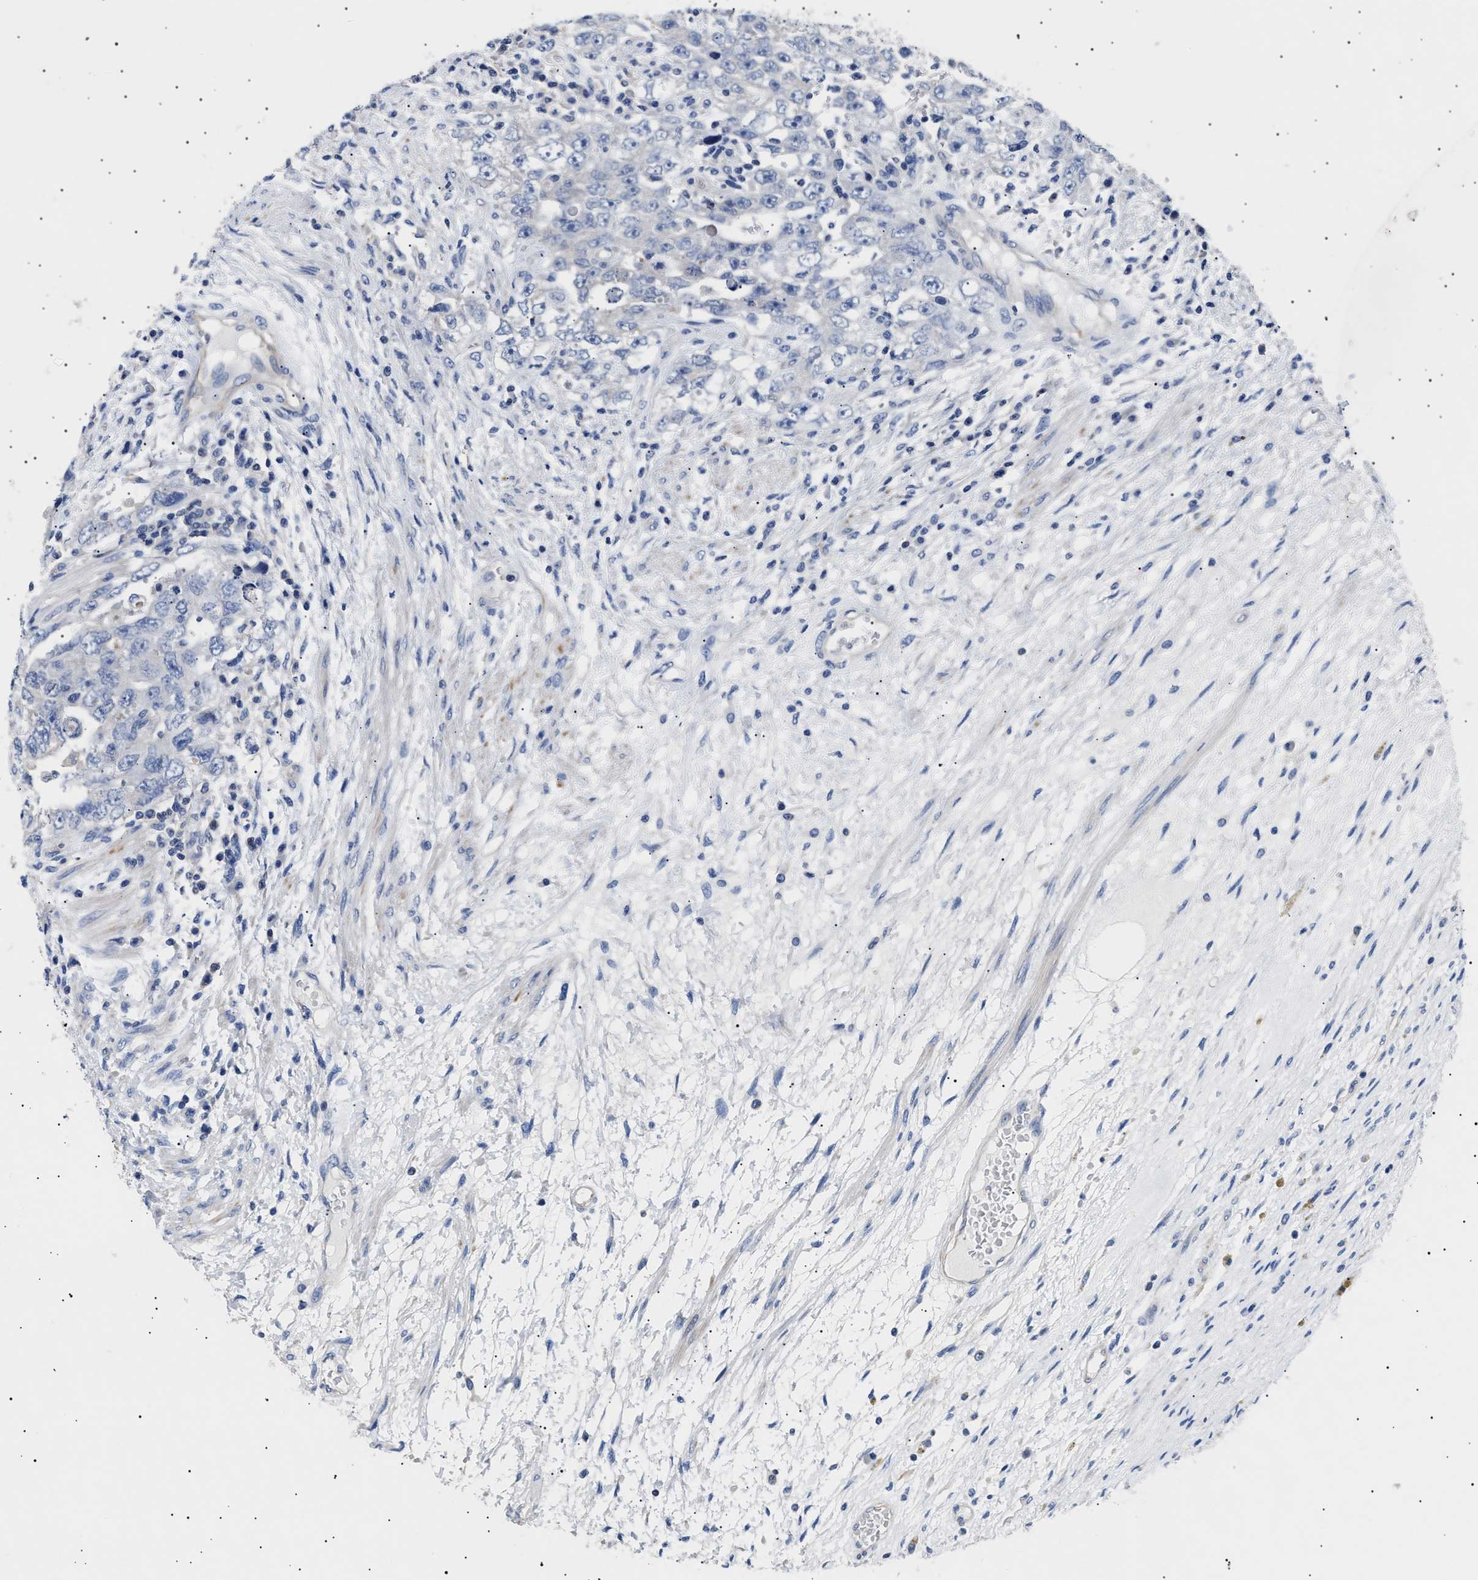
{"staining": {"intensity": "negative", "quantity": "none", "location": "none"}, "tissue": "testis cancer", "cell_type": "Tumor cells", "image_type": "cancer", "snomed": [{"axis": "morphology", "description": "Carcinoma, Embryonal, NOS"}, {"axis": "topography", "description": "Testis"}], "caption": "Immunohistochemical staining of embryonal carcinoma (testis) displays no significant expression in tumor cells.", "gene": "HEMGN", "patient": {"sex": "male", "age": 26}}